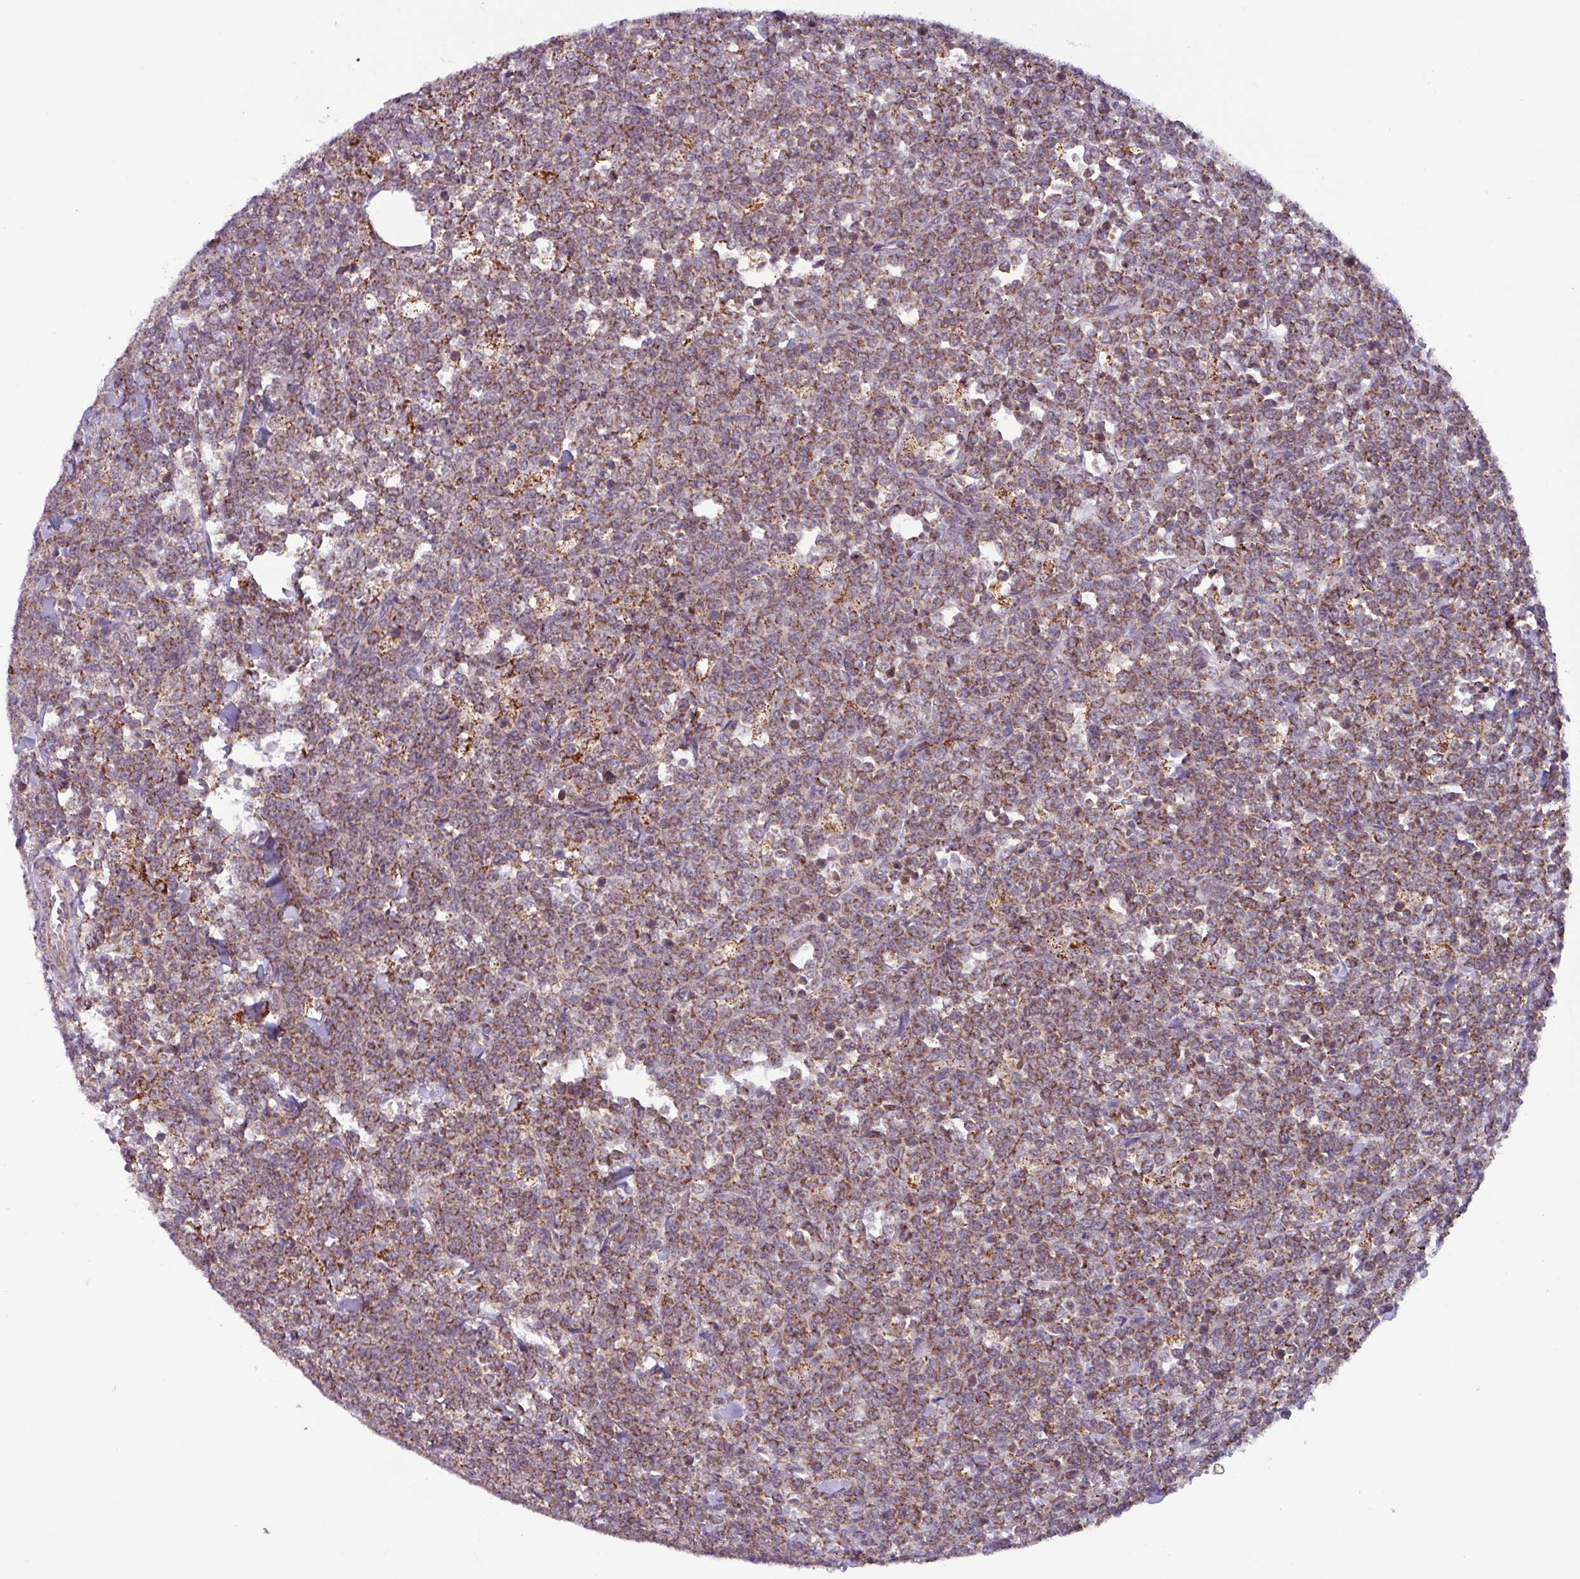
{"staining": {"intensity": "moderate", "quantity": ">75%", "location": "cytoplasmic/membranous"}, "tissue": "lymphoma", "cell_type": "Tumor cells", "image_type": "cancer", "snomed": [{"axis": "morphology", "description": "Malignant lymphoma, non-Hodgkin's type, High grade"}, {"axis": "topography", "description": "Small intestine"}, {"axis": "topography", "description": "Colon"}], "caption": "Moderate cytoplasmic/membranous staining is appreciated in about >75% of tumor cells in malignant lymphoma, non-Hodgkin's type (high-grade).", "gene": "AKIRIN1", "patient": {"sex": "male", "age": 8}}